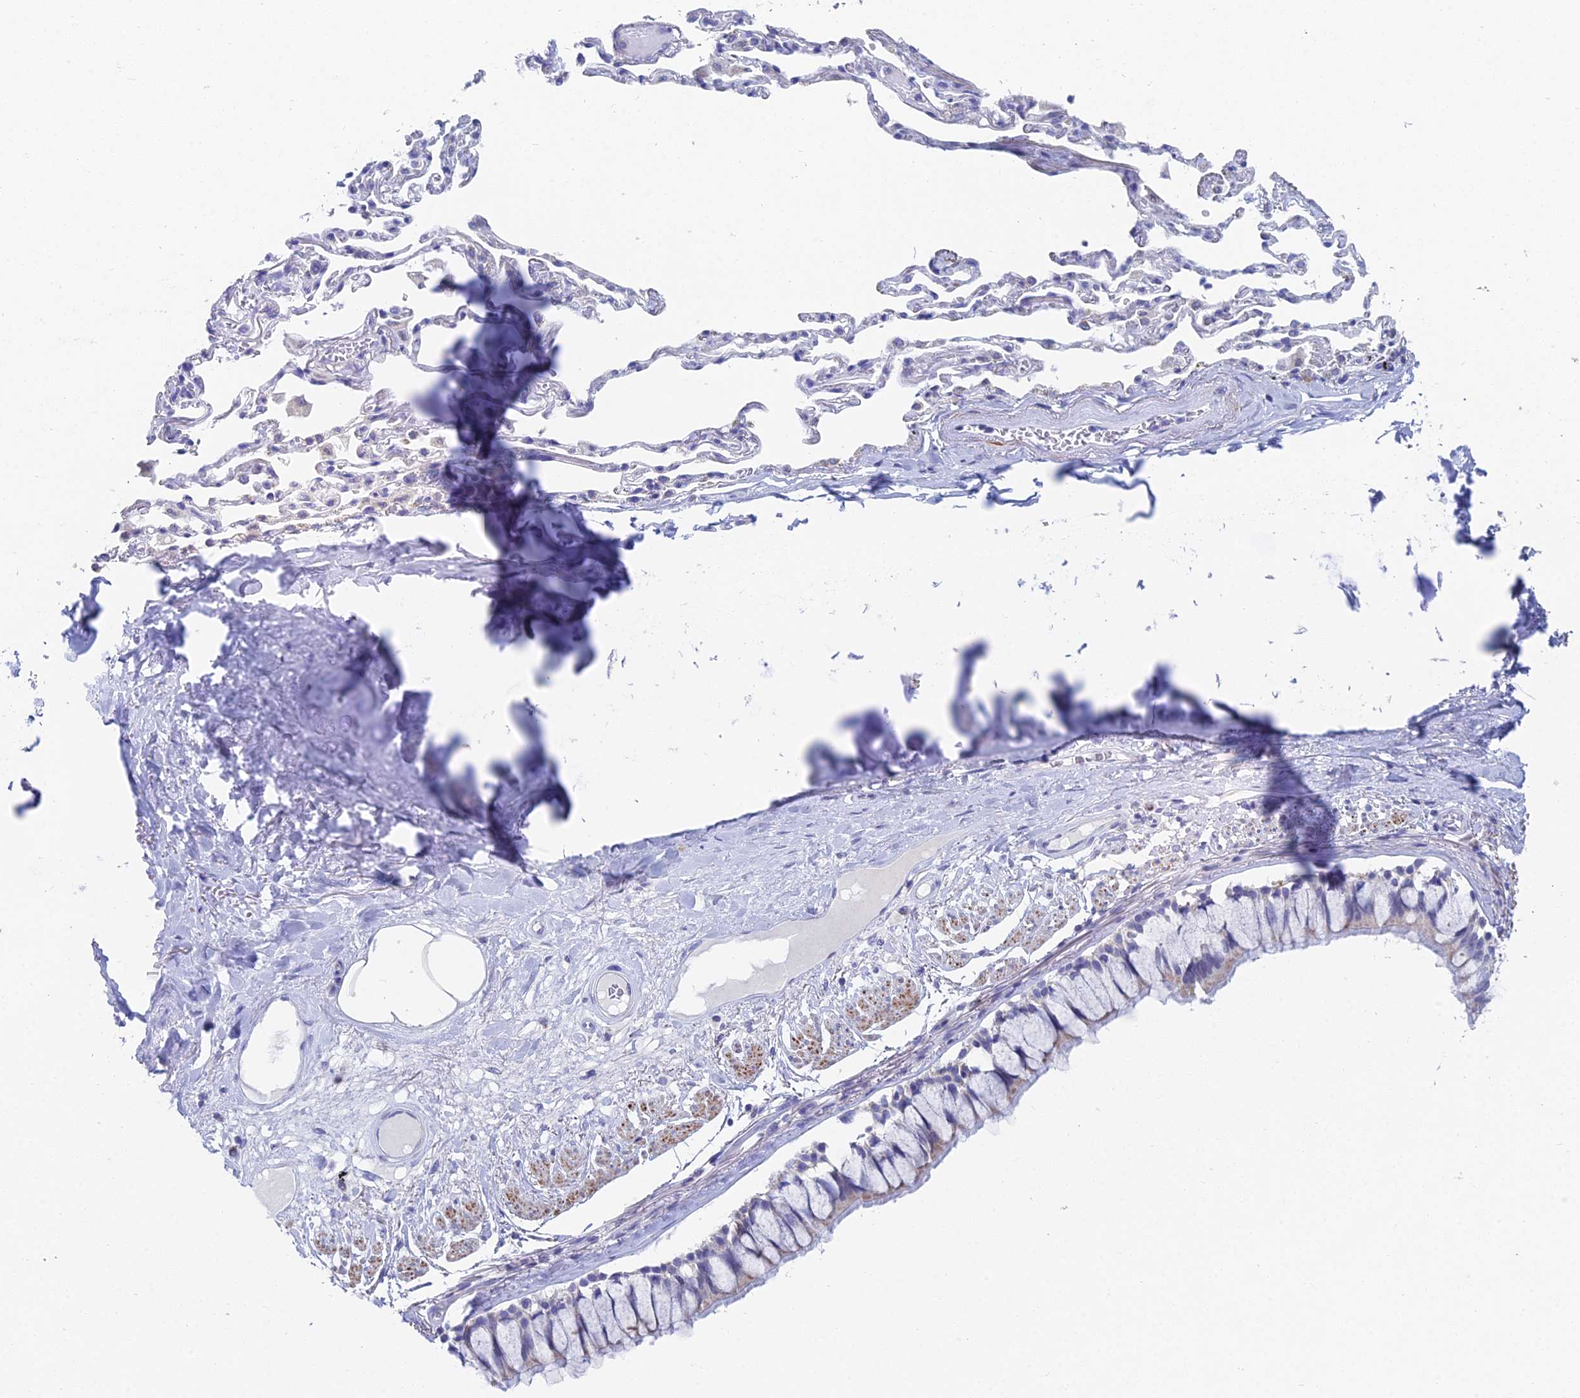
{"staining": {"intensity": "weak", "quantity": "<25%", "location": "cytoplasmic/membranous"}, "tissue": "bronchus", "cell_type": "Respiratory epithelial cells", "image_type": "normal", "snomed": [{"axis": "morphology", "description": "Normal tissue, NOS"}, {"axis": "topography", "description": "Bronchus"}], "caption": "Human bronchus stained for a protein using immunohistochemistry (IHC) demonstrates no positivity in respiratory epithelial cells.", "gene": "ACSM1", "patient": {"sex": "male", "age": 65}}